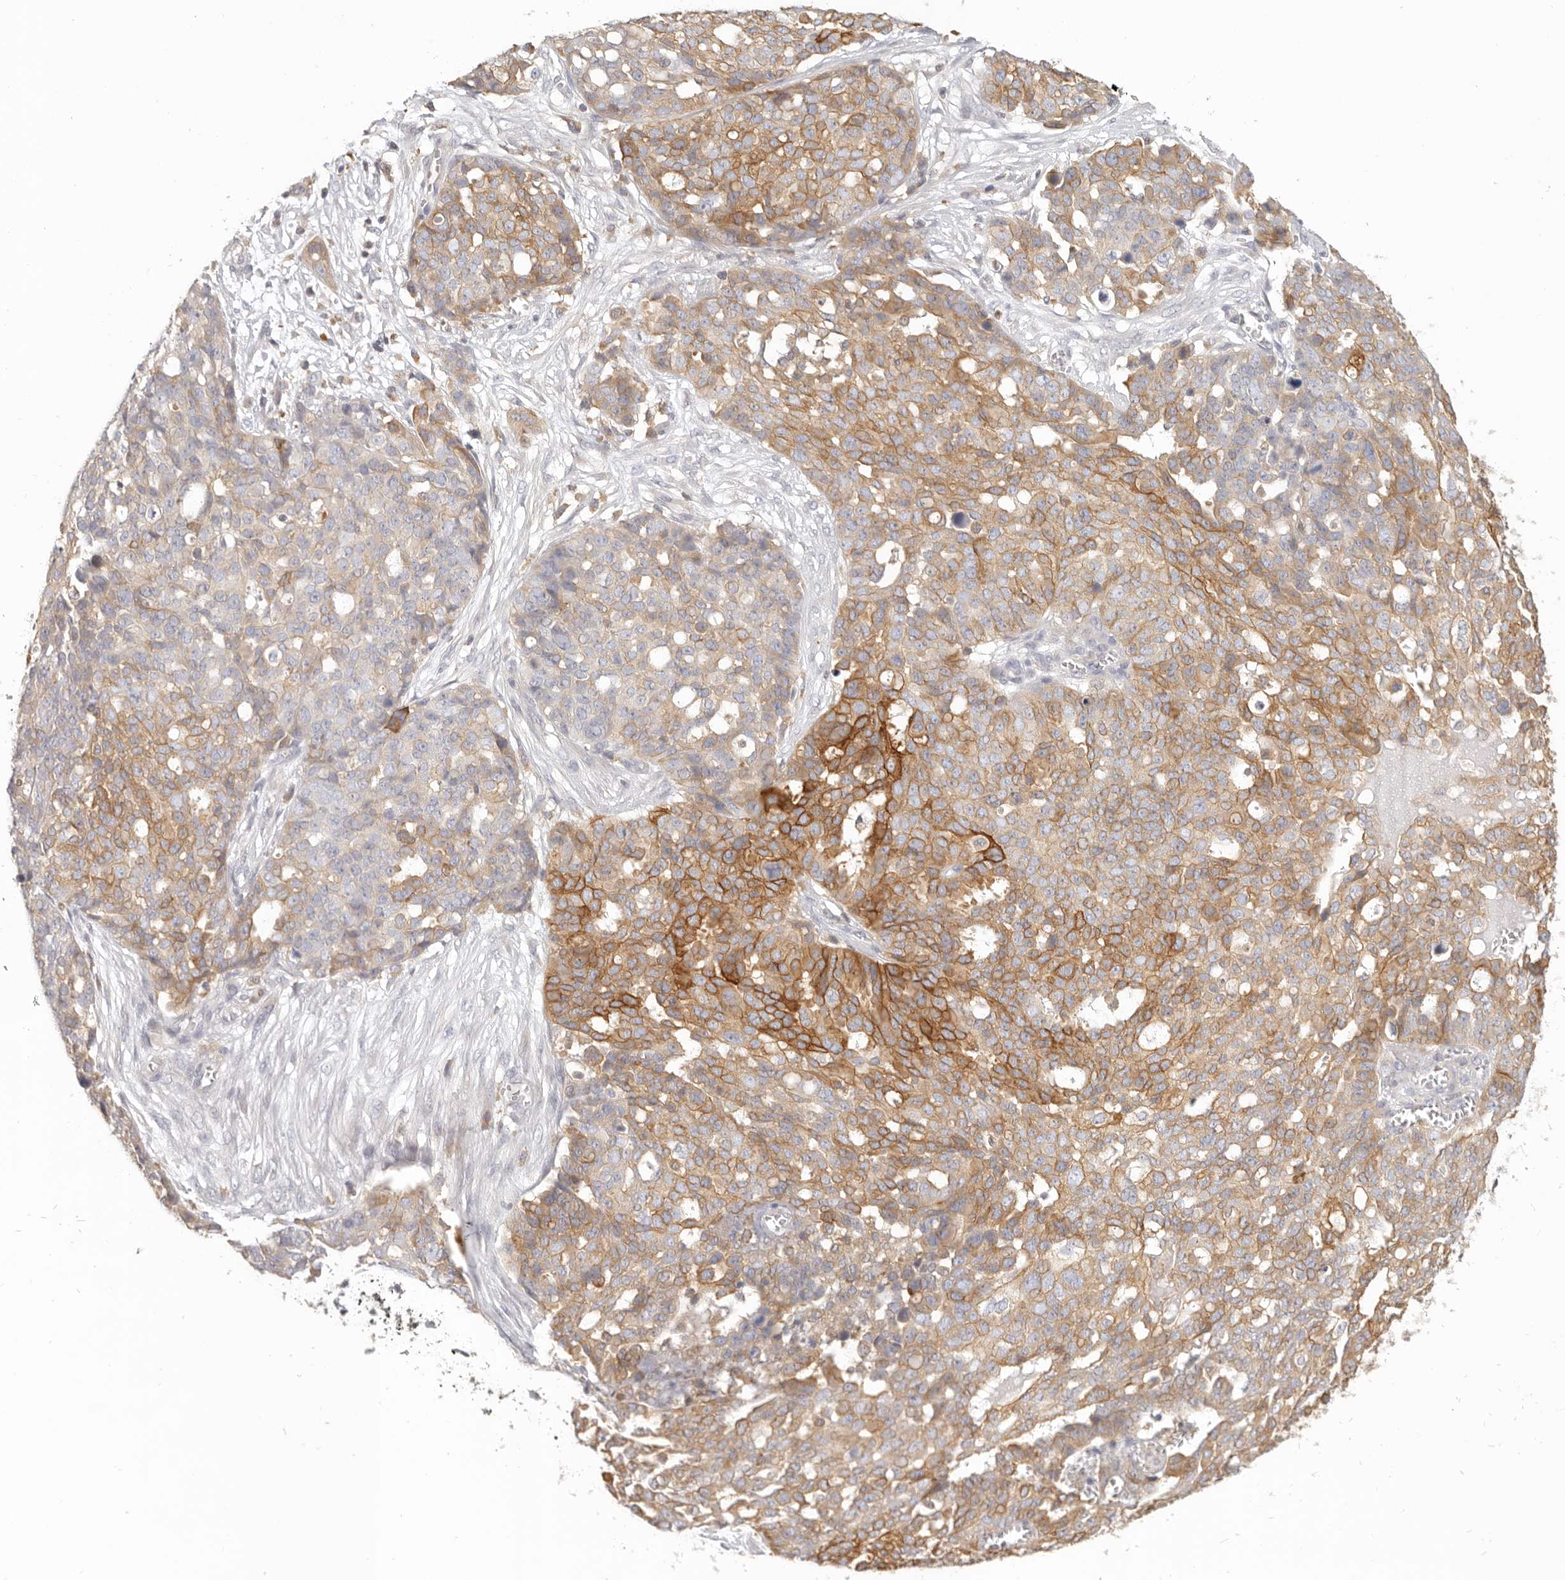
{"staining": {"intensity": "moderate", "quantity": ">75%", "location": "cytoplasmic/membranous"}, "tissue": "ovarian cancer", "cell_type": "Tumor cells", "image_type": "cancer", "snomed": [{"axis": "morphology", "description": "Cystadenocarcinoma, serous, NOS"}, {"axis": "topography", "description": "Soft tissue"}, {"axis": "topography", "description": "Ovary"}], "caption": "A medium amount of moderate cytoplasmic/membranous staining is identified in about >75% of tumor cells in ovarian cancer tissue.", "gene": "ANXA9", "patient": {"sex": "female", "age": 57}}